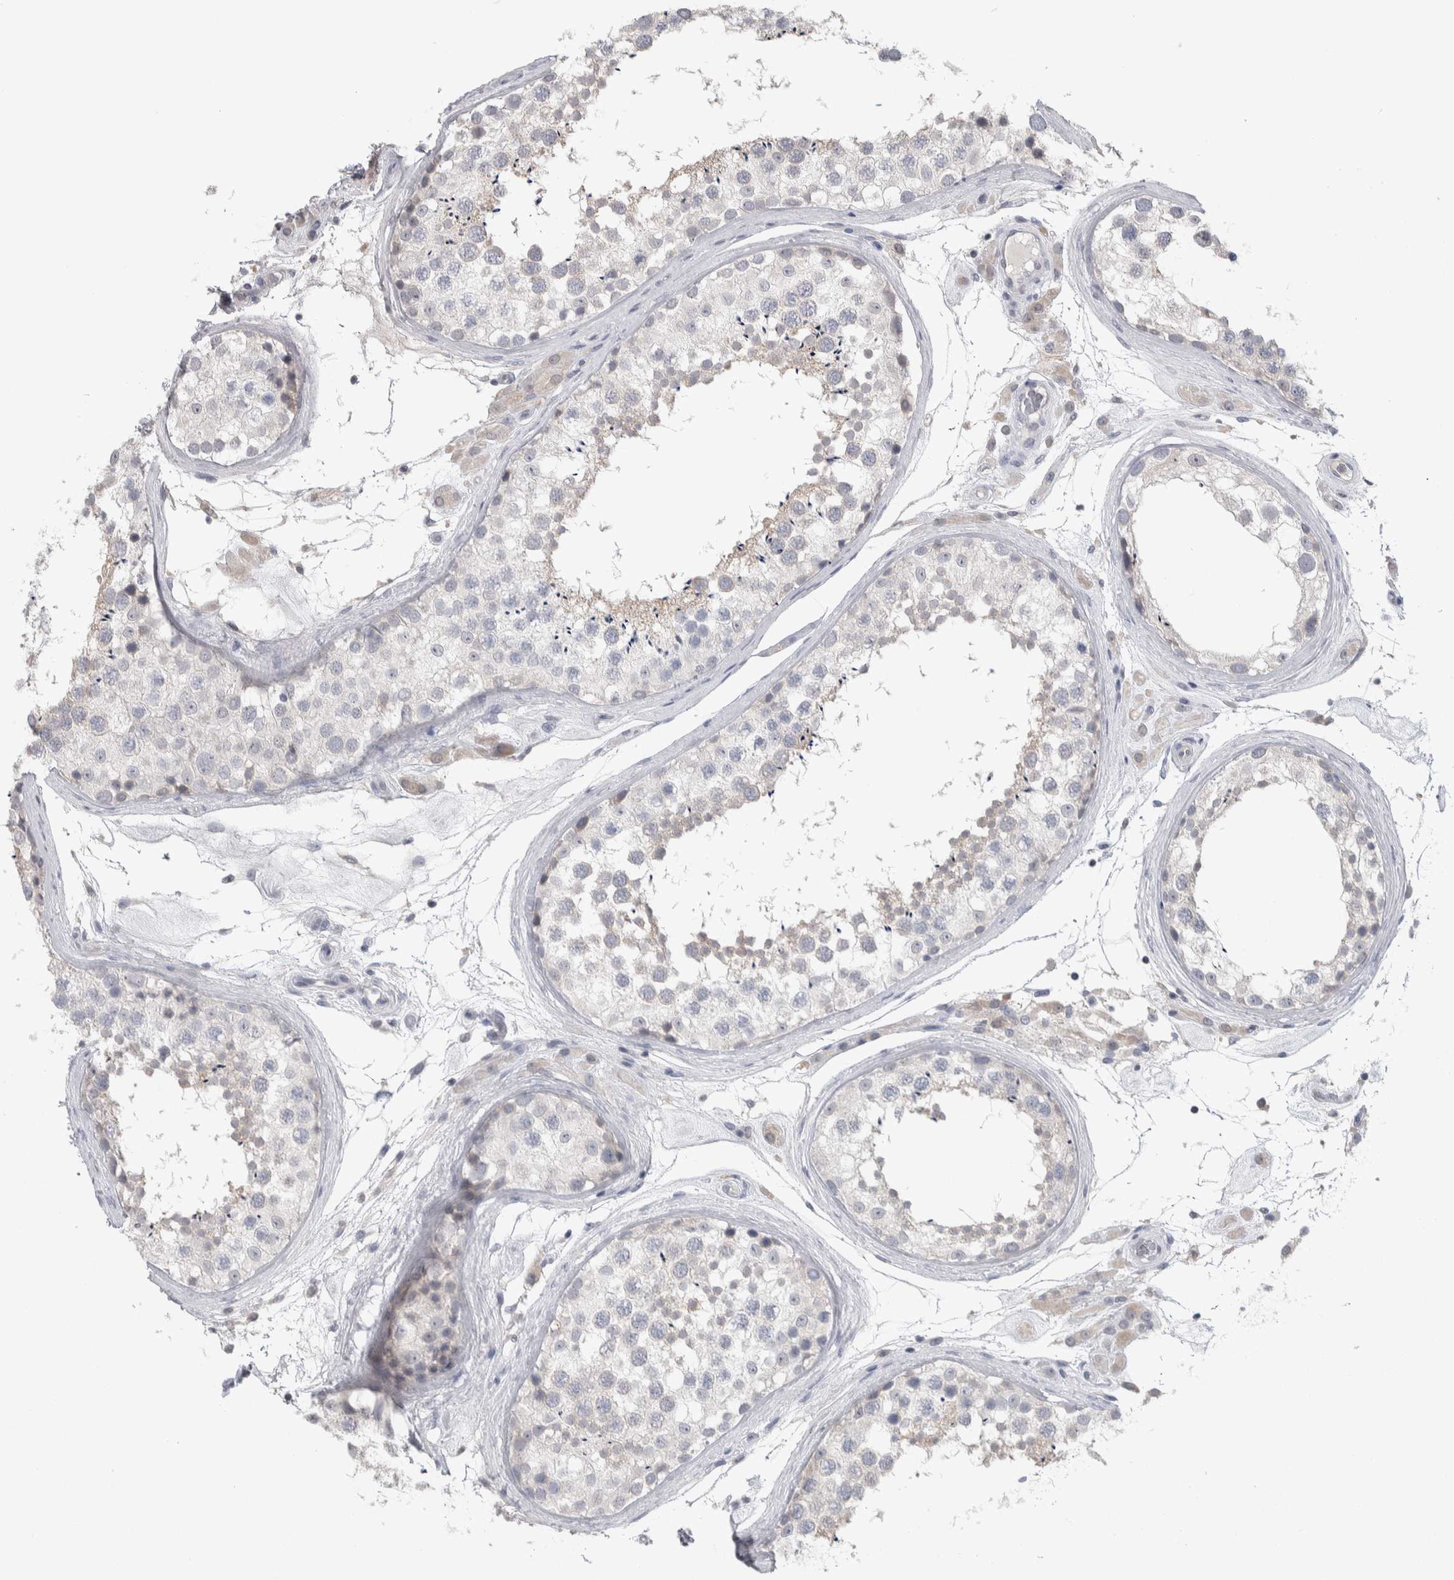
{"staining": {"intensity": "weak", "quantity": "<25%", "location": "cytoplasmic/membranous"}, "tissue": "testis", "cell_type": "Cells in seminiferous ducts", "image_type": "normal", "snomed": [{"axis": "morphology", "description": "Normal tissue, NOS"}, {"axis": "topography", "description": "Testis"}], "caption": "Human testis stained for a protein using IHC displays no positivity in cells in seminiferous ducts.", "gene": "HTATIP2", "patient": {"sex": "male", "age": 46}}